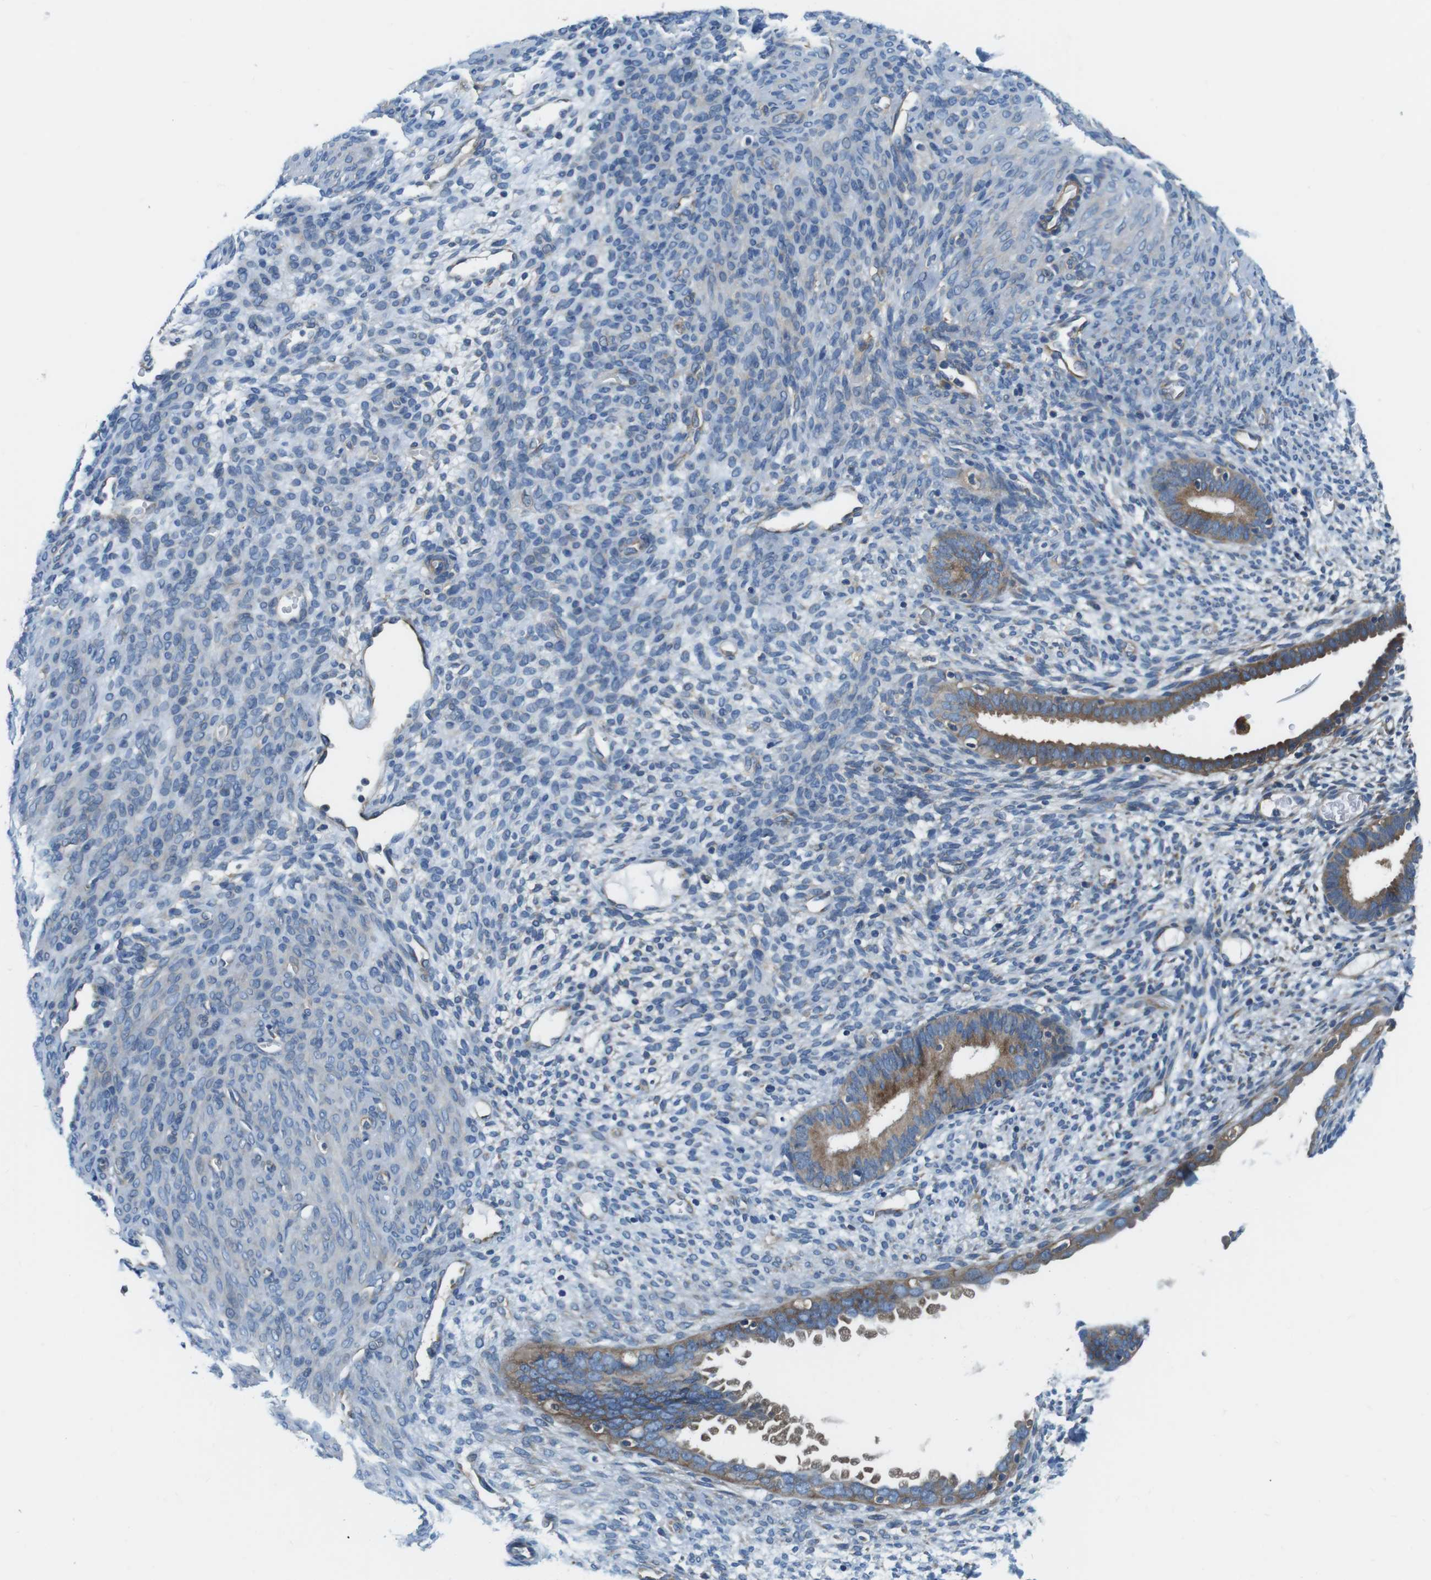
{"staining": {"intensity": "negative", "quantity": "none", "location": "none"}, "tissue": "endometrium", "cell_type": "Cells in endometrial stroma", "image_type": "normal", "snomed": [{"axis": "morphology", "description": "Normal tissue, NOS"}, {"axis": "morphology", "description": "Atrophy, NOS"}, {"axis": "topography", "description": "Uterus"}, {"axis": "topography", "description": "Endometrium"}], "caption": "Immunohistochemistry micrograph of benign endometrium: endometrium stained with DAB reveals no significant protein expression in cells in endometrial stroma. (DAB (3,3'-diaminobenzidine) immunohistochemistry, high magnification).", "gene": "DENND4C", "patient": {"sex": "female", "age": 68}}